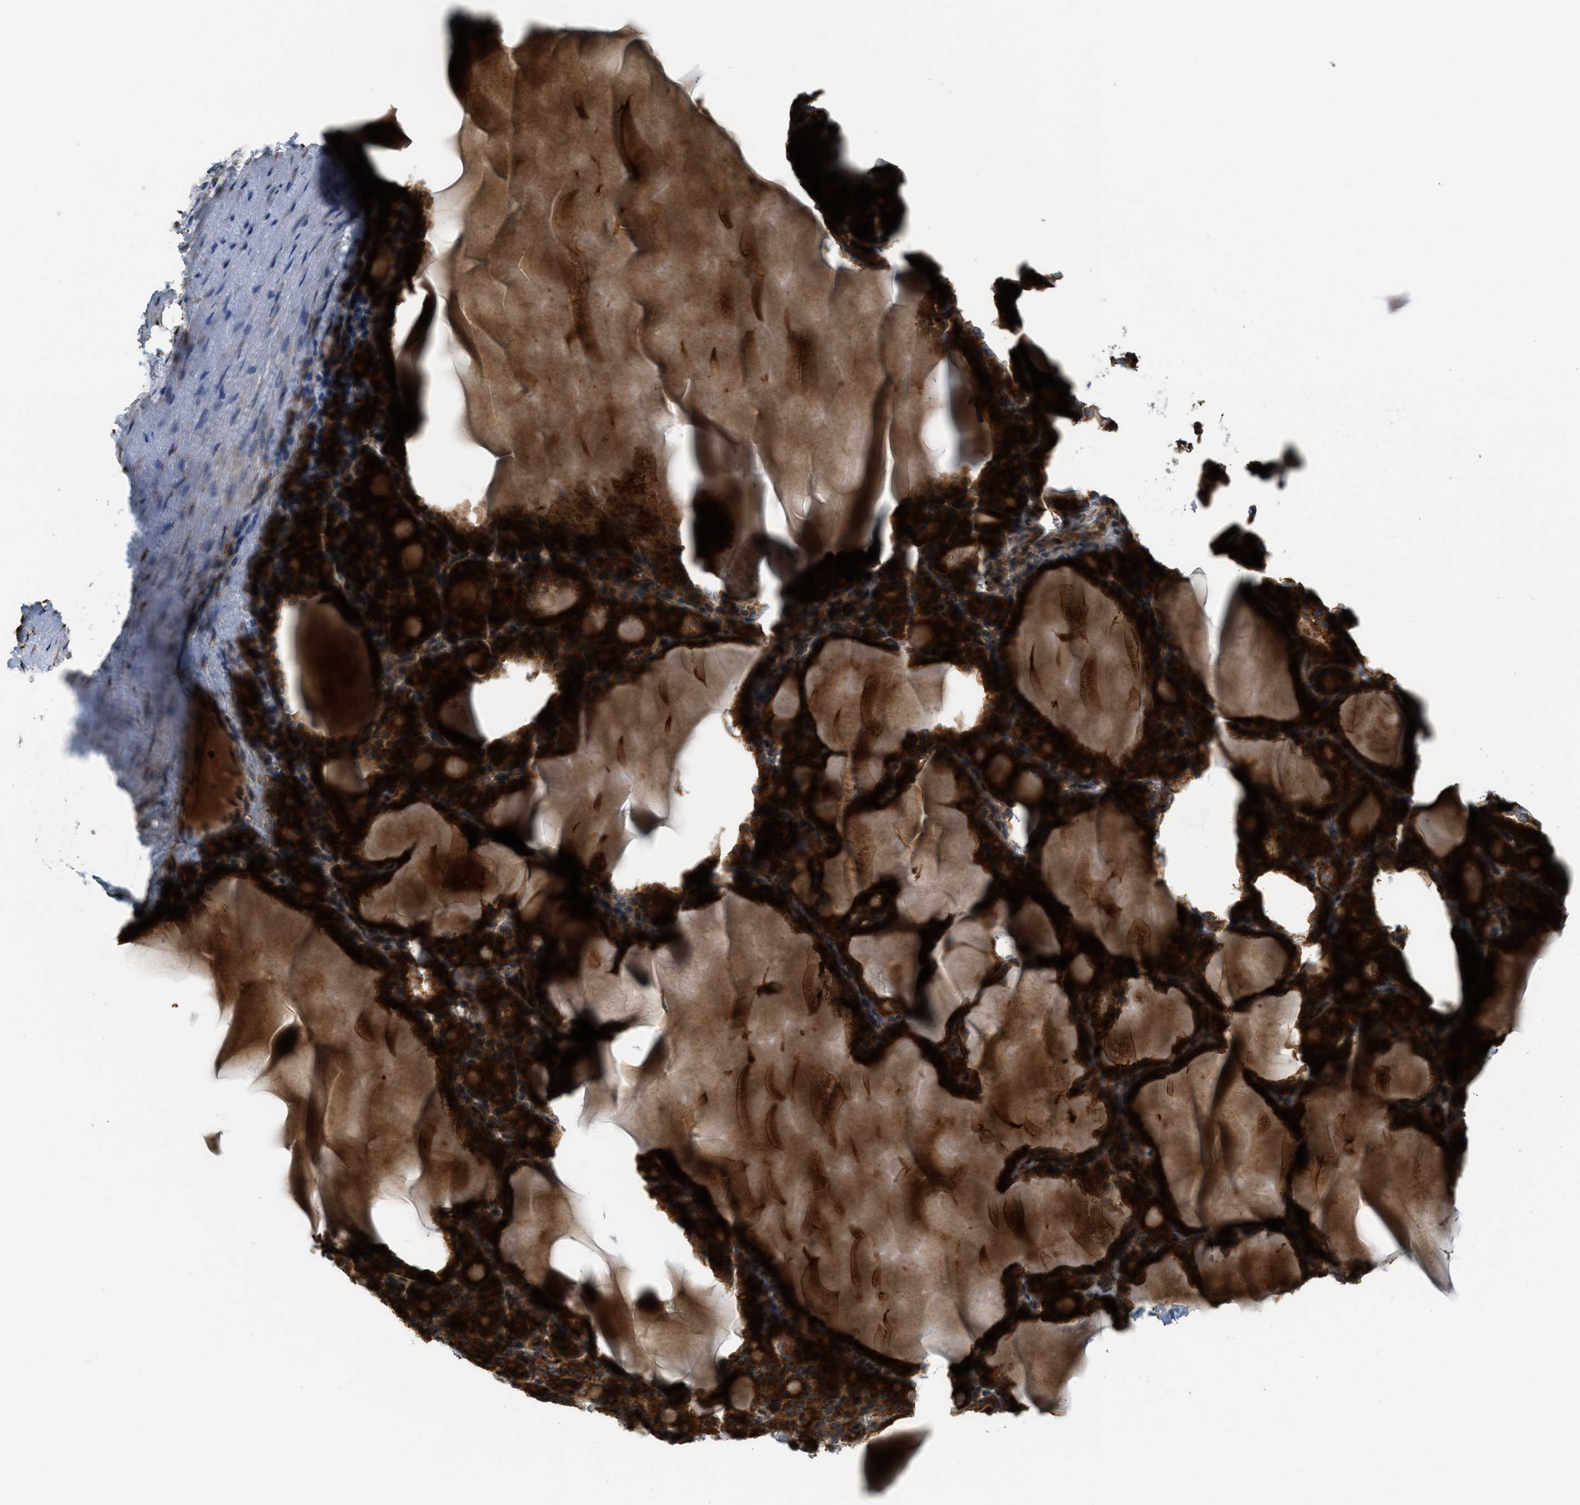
{"staining": {"intensity": "strong", "quantity": ">75%", "location": "cytoplasmic/membranous"}, "tissue": "thyroid gland", "cell_type": "Glandular cells", "image_type": "normal", "snomed": [{"axis": "morphology", "description": "Normal tissue, NOS"}, {"axis": "topography", "description": "Thyroid gland"}], "caption": "Immunohistochemical staining of normal thyroid gland demonstrates strong cytoplasmic/membranous protein staining in about >75% of glandular cells. The staining is performed using DAB brown chromogen to label protein expression. The nuclei are counter-stained blue using hematoxylin.", "gene": "PCDH18", "patient": {"sex": "female", "age": 28}}